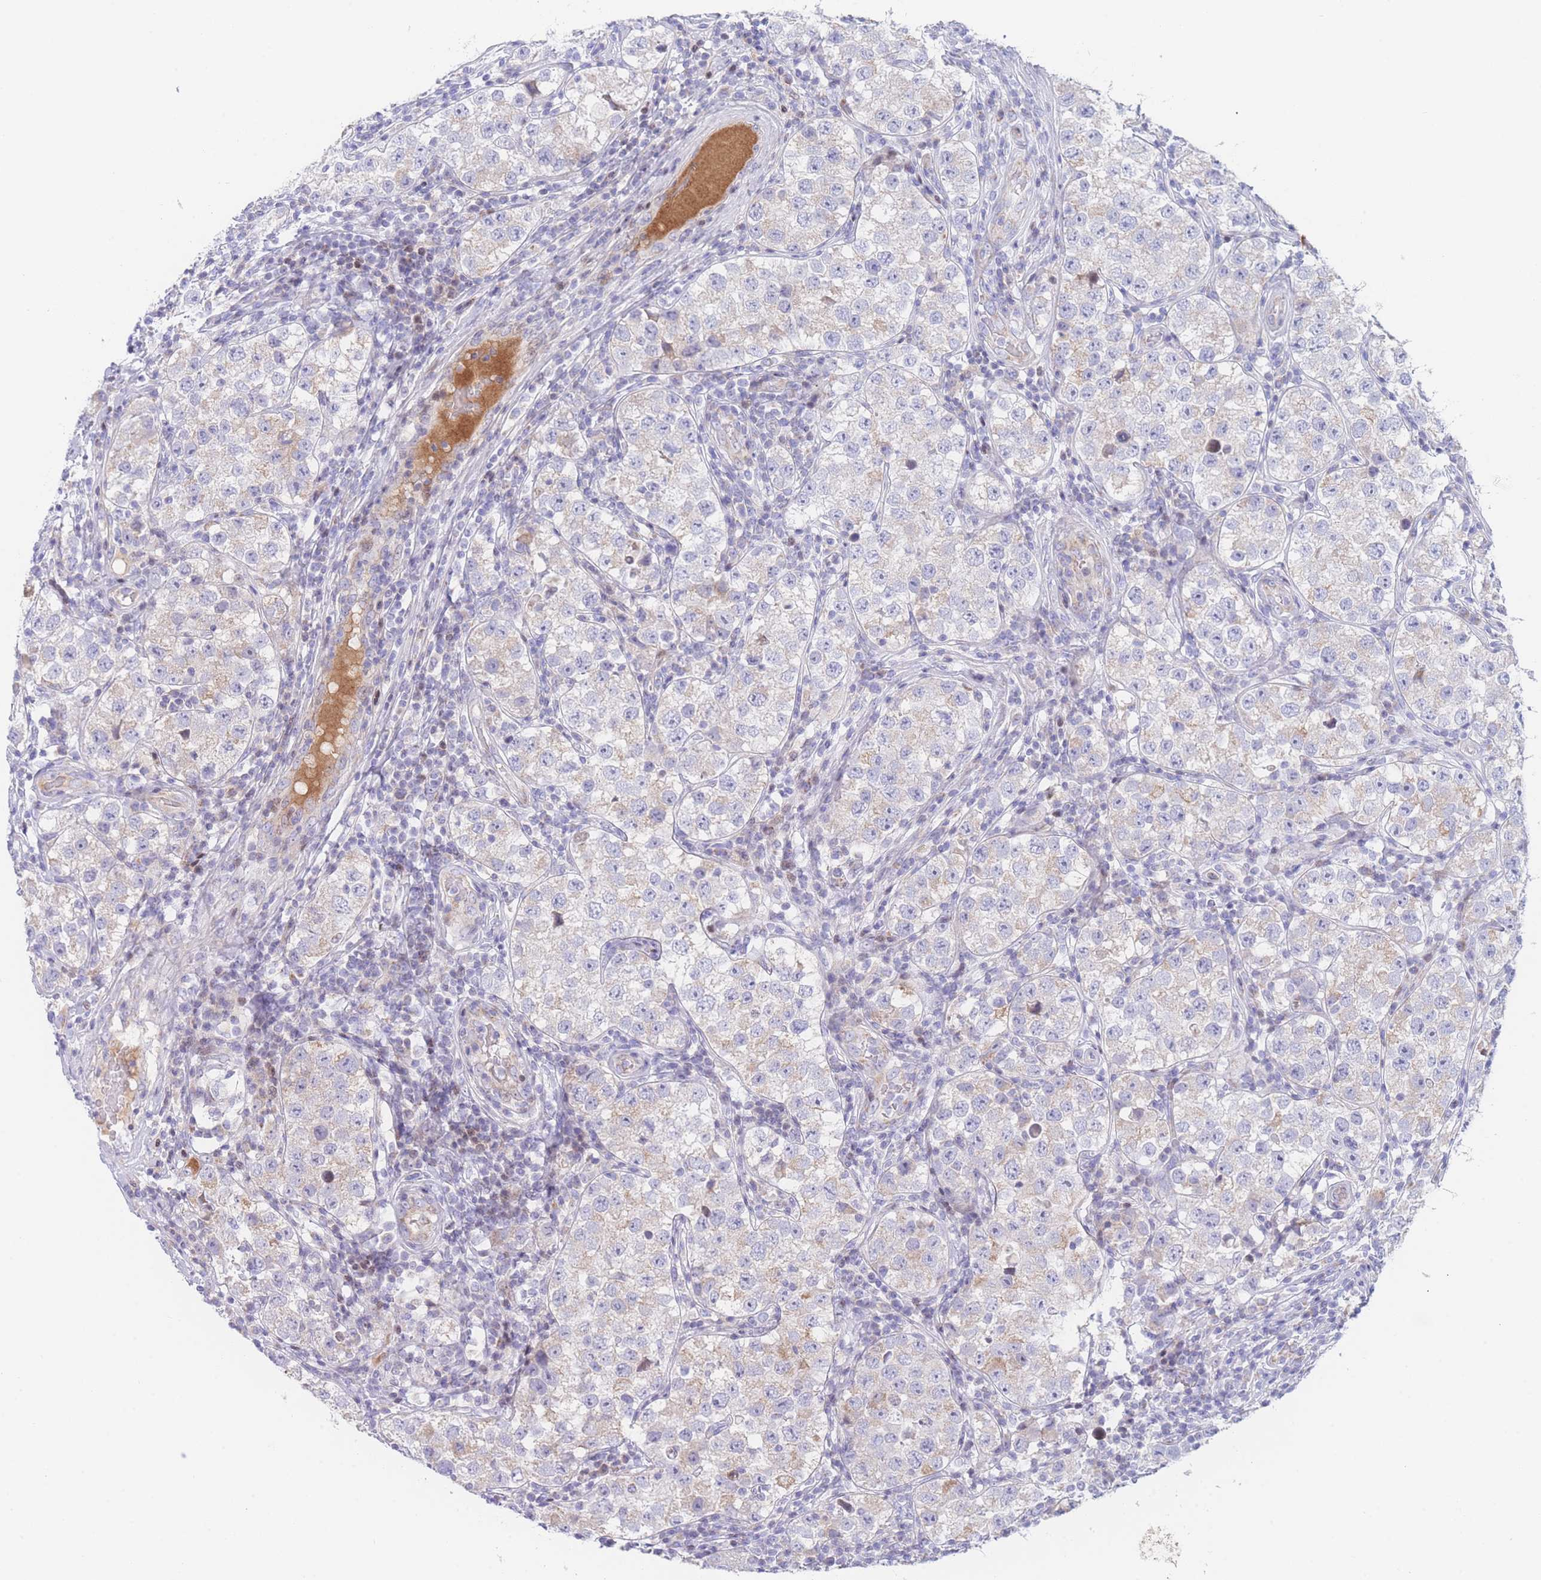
{"staining": {"intensity": "negative", "quantity": "none", "location": "none"}, "tissue": "testis cancer", "cell_type": "Tumor cells", "image_type": "cancer", "snomed": [{"axis": "morphology", "description": "Seminoma, NOS"}, {"axis": "topography", "description": "Testis"}], "caption": "Testis cancer (seminoma) was stained to show a protein in brown. There is no significant expression in tumor cells.", "gene": "GPAM", "patient": {"sex": "male", "age": 34}}